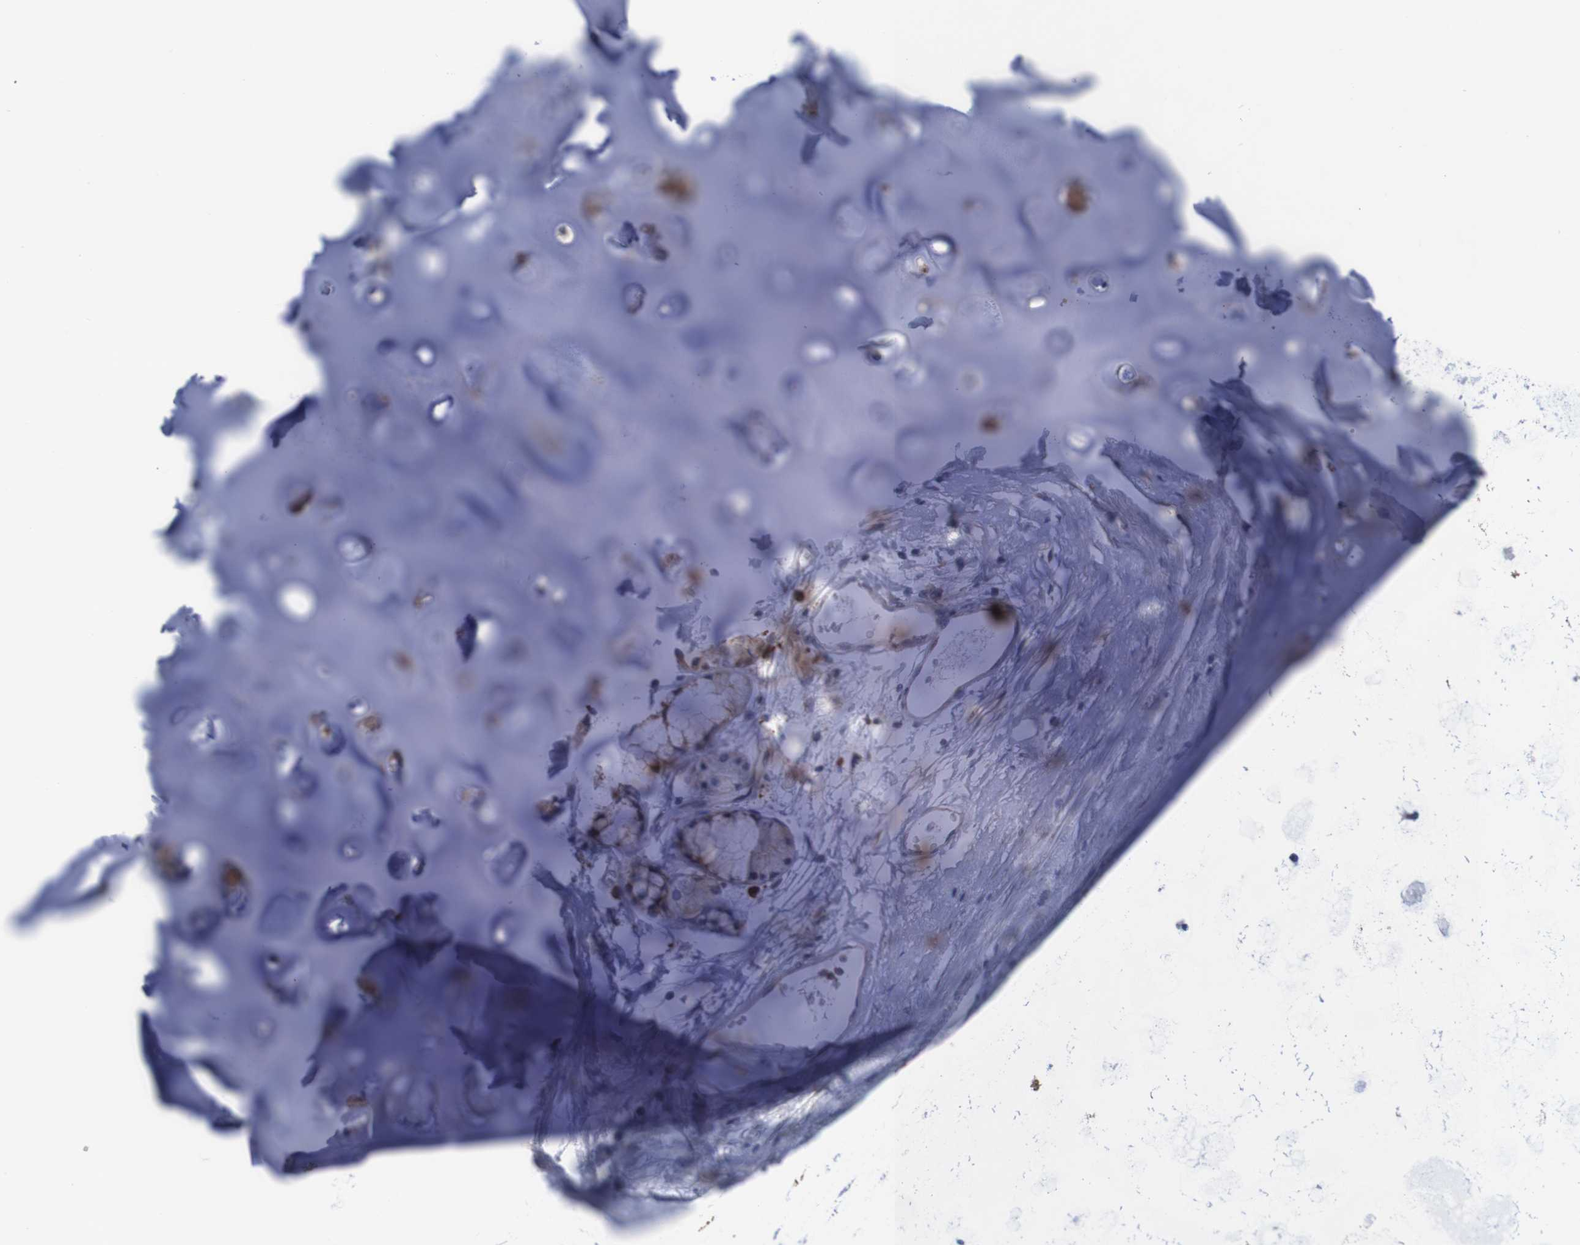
{"staining": {"intensity": "negative", "quantity": "none", "location": "none"}, "tissue": "adipose tissue", "cell_type": "Adipocytes", "image_type": "normal", "snomed": [{"axis": "morphology", "description": "Normal tissue, NOS"}, {"axis": "topography", "description": "Cartilage tissue"}, {"axis": "topography", "description": "Bronchus"}], "caption": "This is an IHC histopathology image of unremarkable human adipose tissue. There is no positivity in adipocytes.", "gene": "CLDN18", "patient": {"sex": "female", "age": 73}}